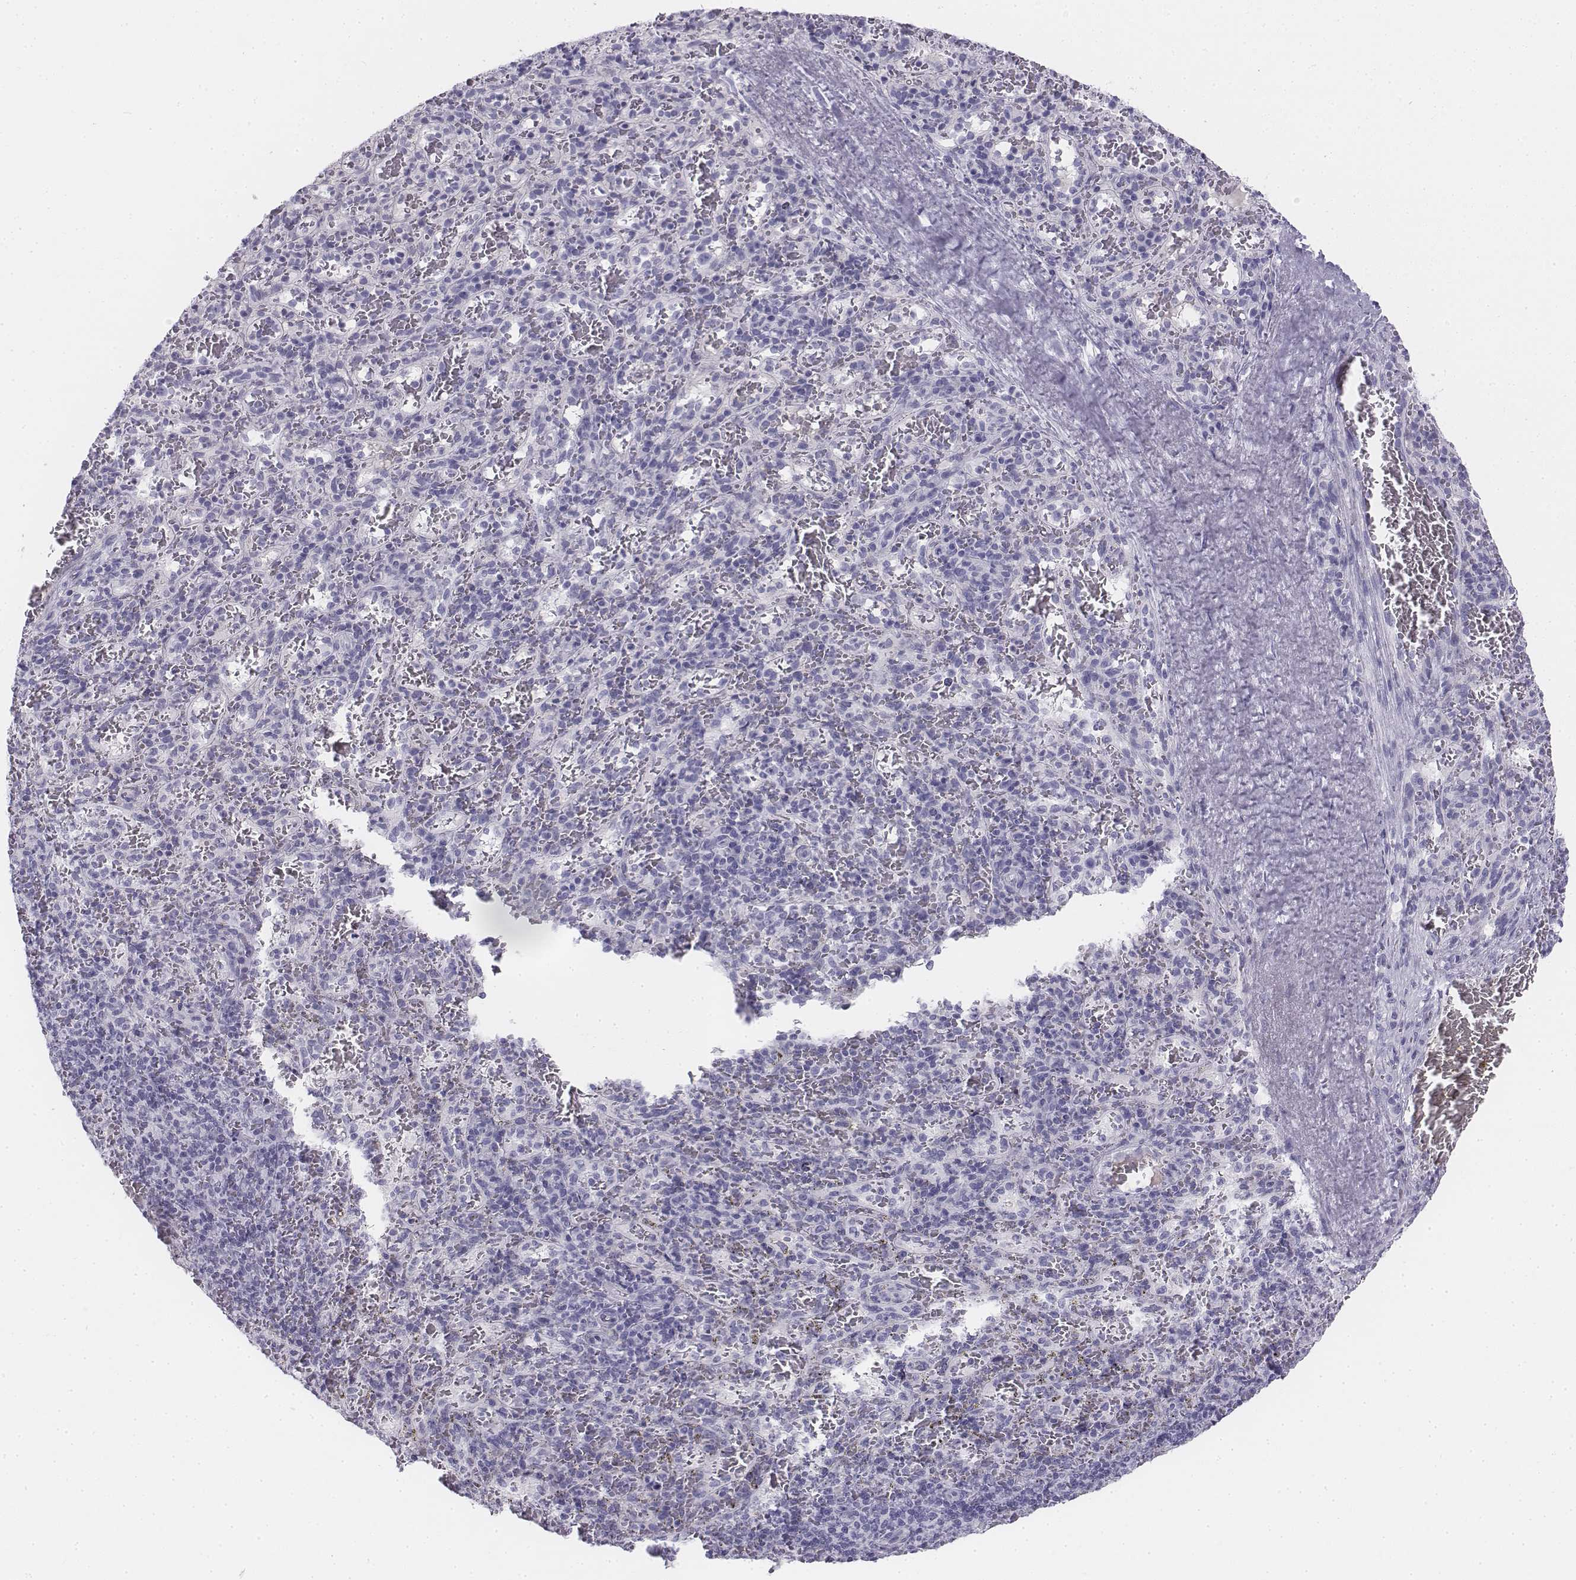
{"staining": {"intensity": "negative", "quantity": "none", "location": "none"}, "tissue": "spleen", "cell_type": "Cells in red pulp", "image_type": "normal", "snomed": [{"axis": "morphology", "description": "Normal tissue, NOS"}, {"axis": "topography", "description": "Spleen"}], "caption": "This micrograph is of normal spleen stained with IHC to label a protein in brown with the nuclei are counter-stained blue. There is no expression in cells in red pulp.", "gene": "TH", "patient": {"sex": "male", "age": 57}}